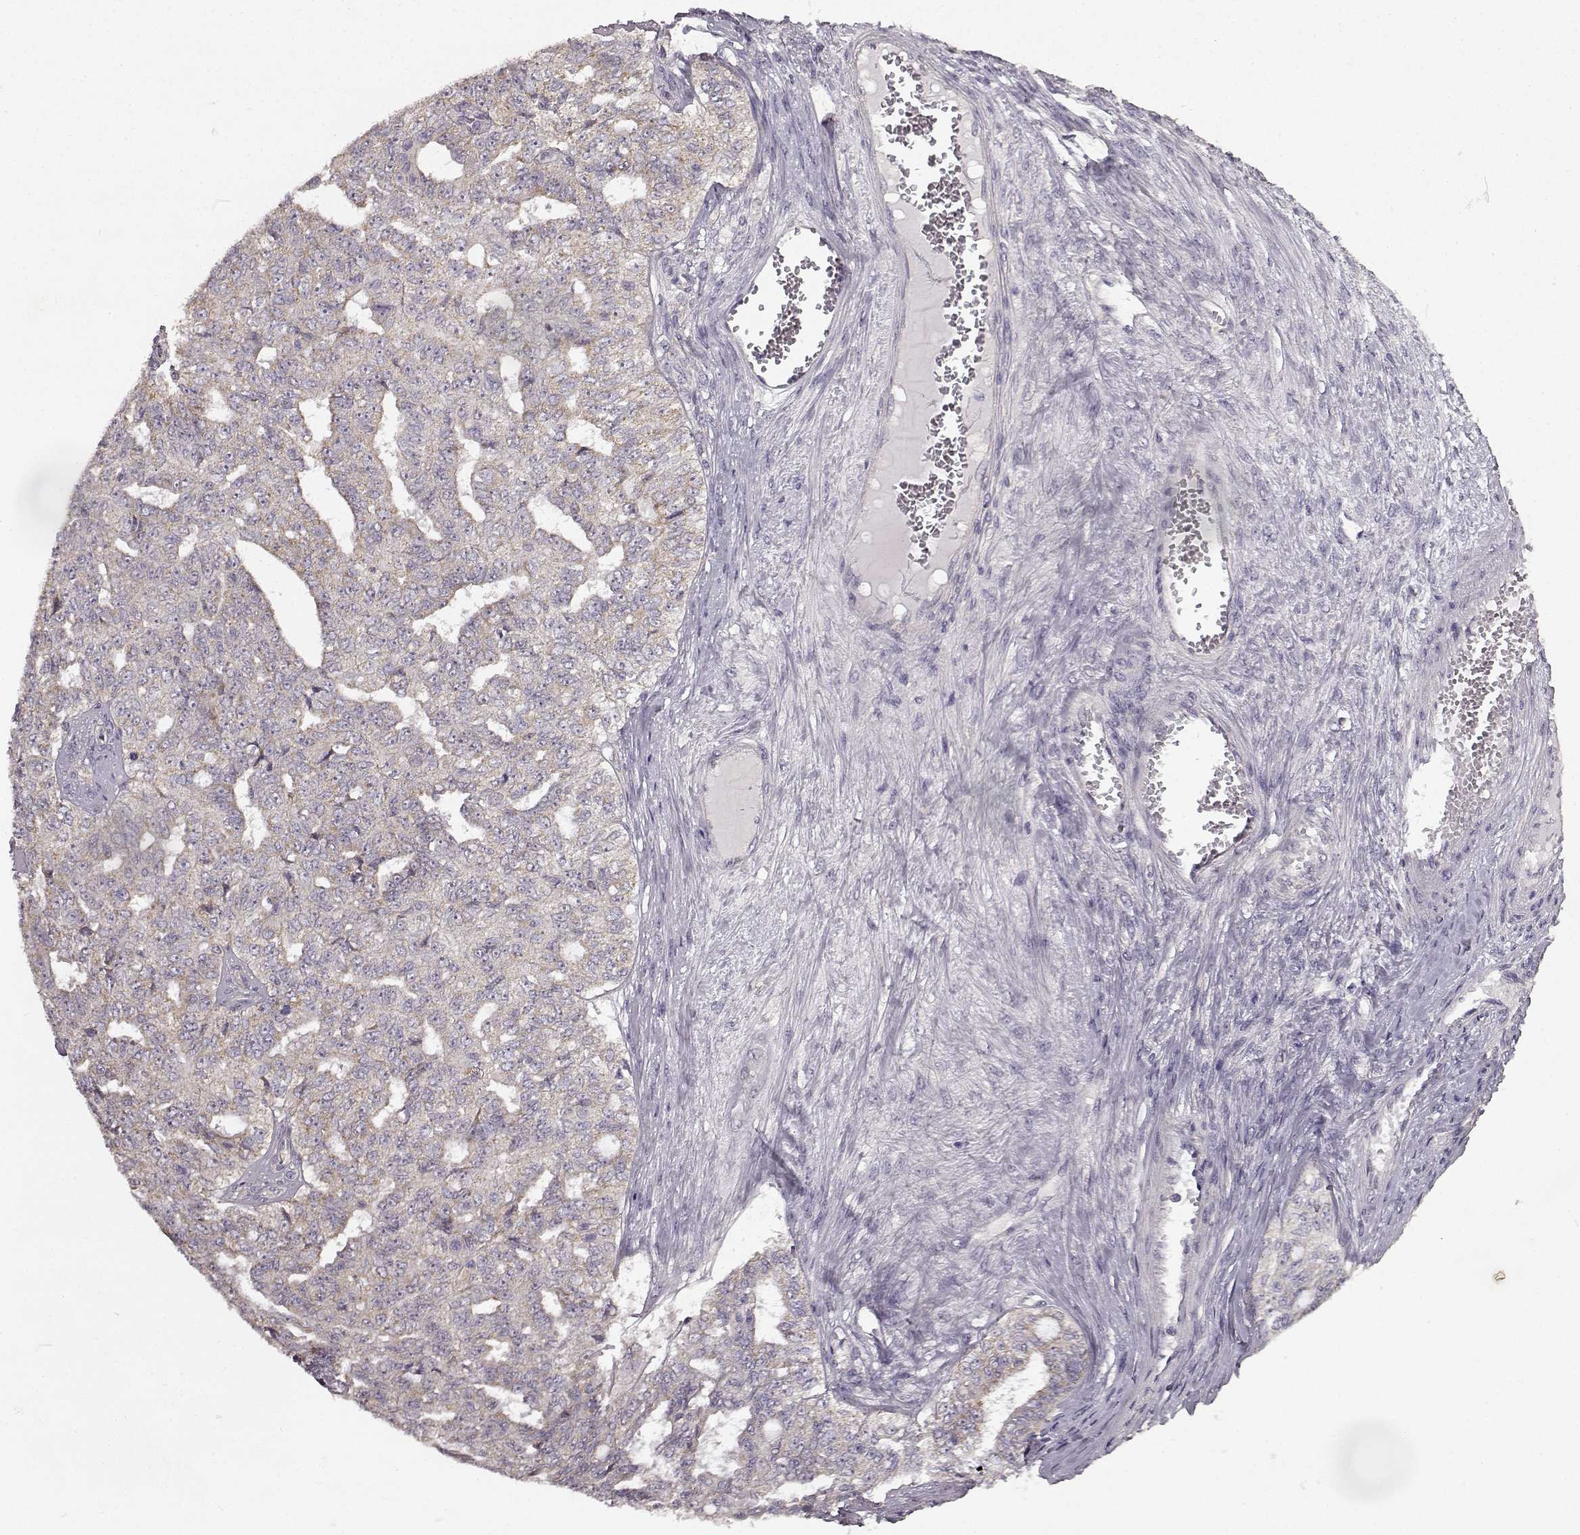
{"staining": {"intensity": "weak", "quantity": "25%-75%", "location": "cytoplasmic/membranous"}, "tissue": "ovarian cancer", "cell_type": "Tumor cells", "image_type": "cancer", "snomed": [{"axis": "morphology", "description": "Cystadenocarcinoma, serous, NOS"}, {"axis": "topography", "description": "Ovary"}], "caption": "A micrograph showing weak cytoplasmic/membranous expression in about 25%-75% of tumor cells in ovarian cancer (serous cystadenocarcinoma), as visualized by brown immunohistochemical staining.", "gene": "ERBB3", "patient": {"sex": "female", "age": 71}}